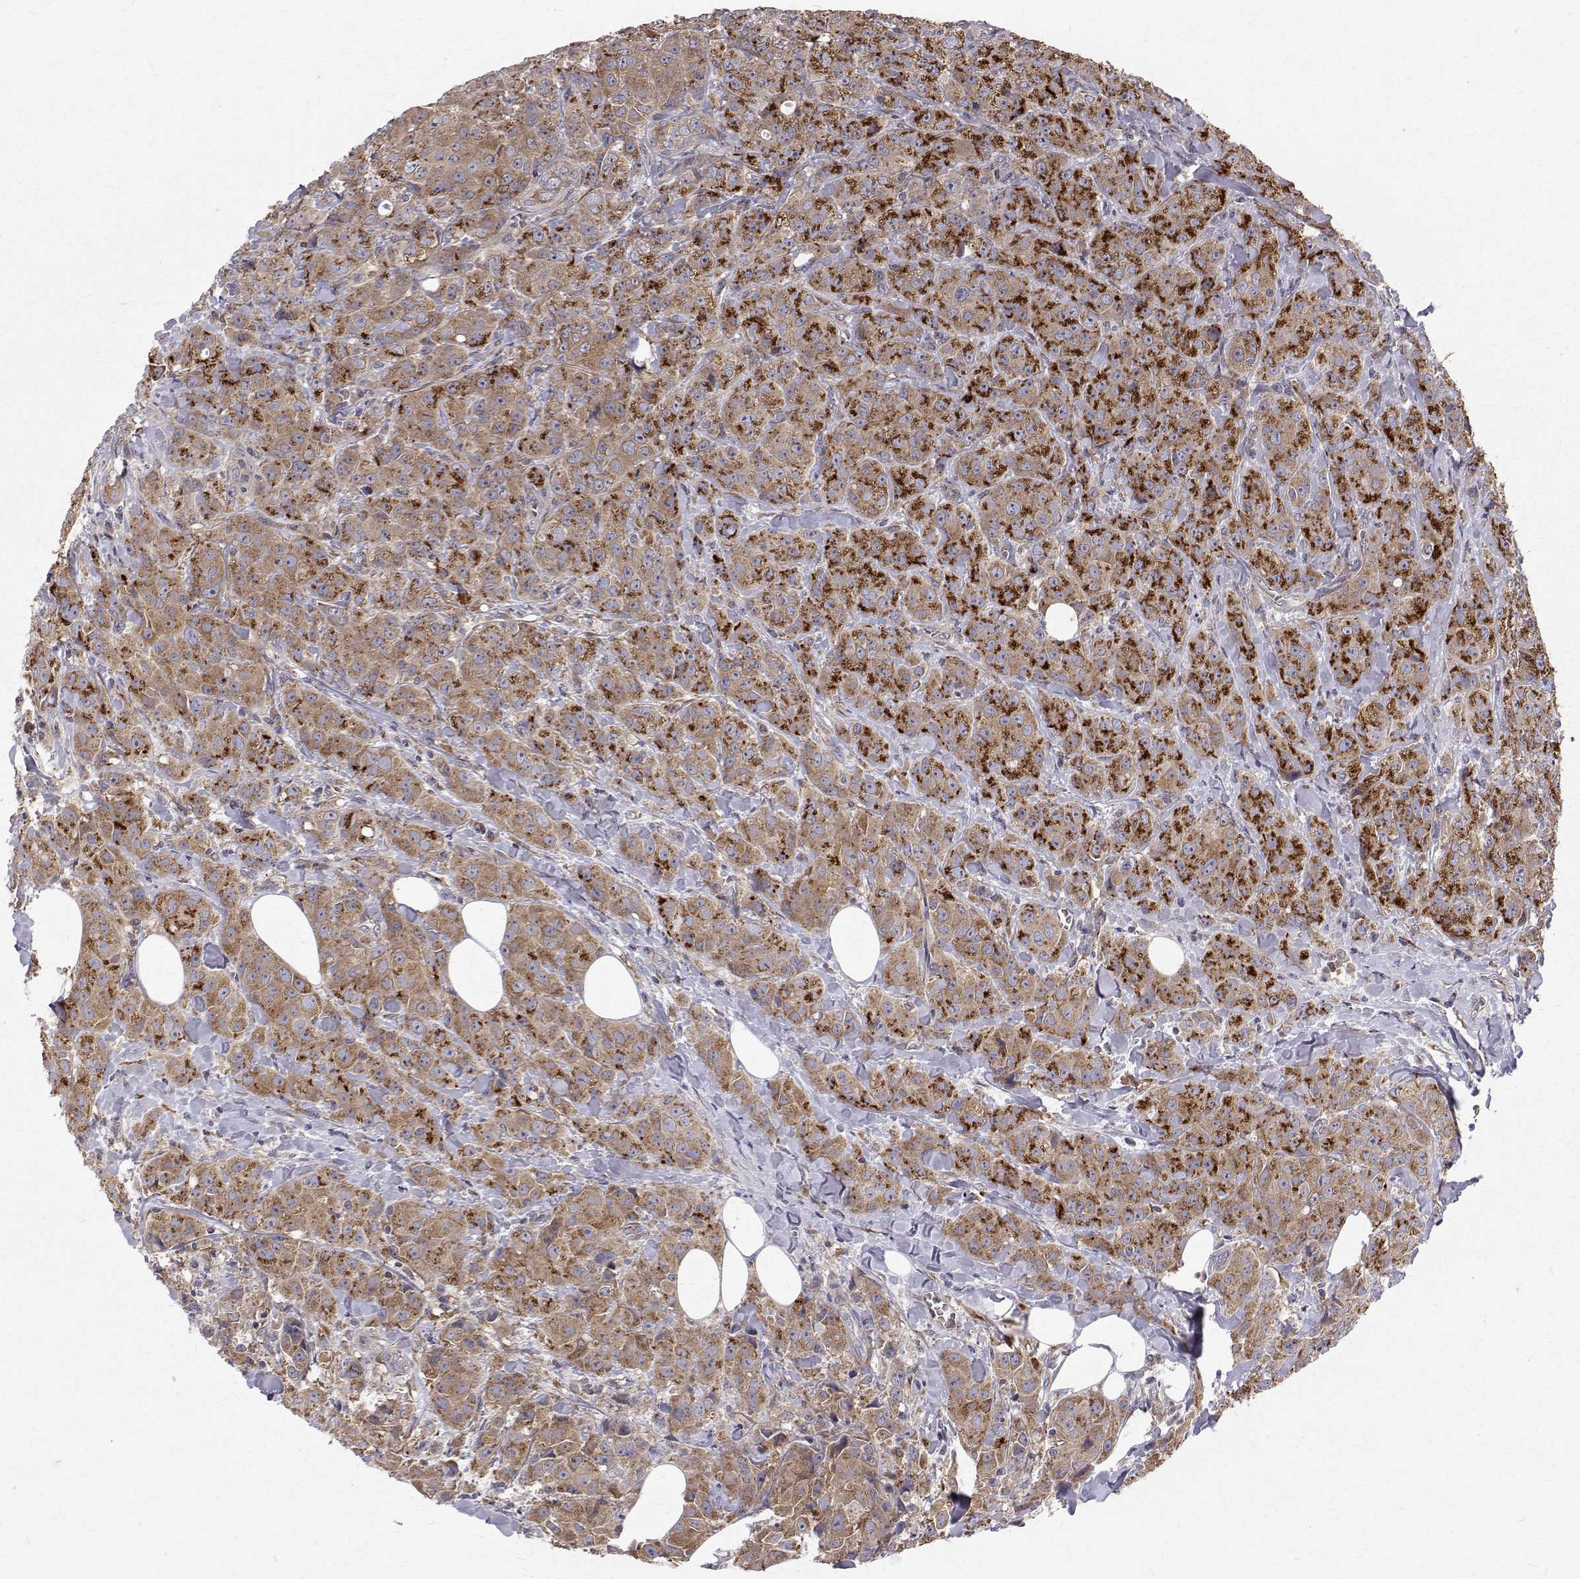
{"staining": {"intensity": "strong", "quantity": "25%-75%", "location": "cytoplasmic/membranous"}, "tissue": "breast cancer", "cell_type": "Tumor cells", "image_type": "cancer", "snomed": [{"axis": "morphology", "description": "Duct carcinoma"}, {"axis": "topography", "description": "Breast"}], "caption": "Immunohistochemistry (IHC) image of human breast cancer stained for a protein (brown), which demonstrates high levels of strong cytoplasmic/membranous staining in about 25%-75% of tumor cells.", "gene": "ARFGAP1", "patient": {"sex": "female", "age": 43}}